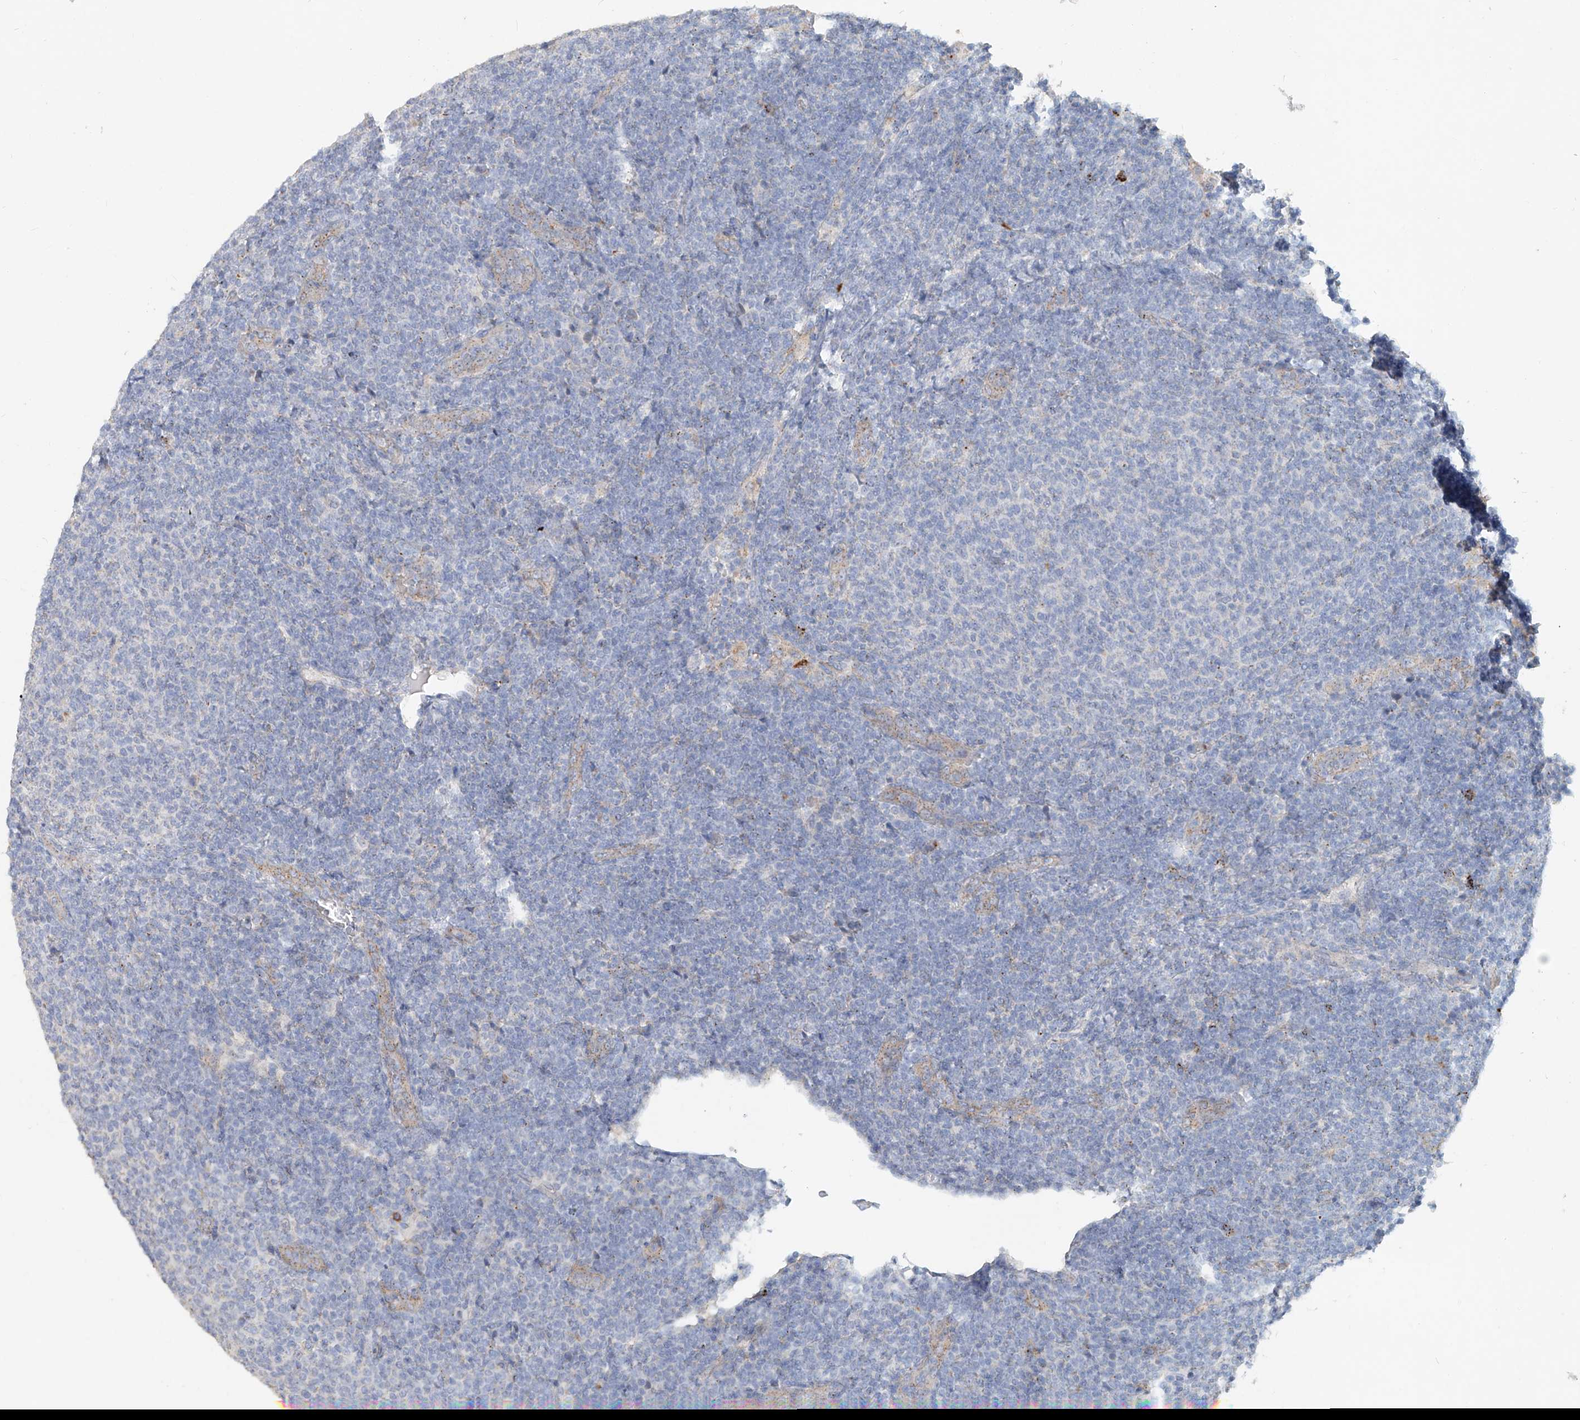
{"staining": {"intensity": "negative", "quantity": "none", "location": "none"}, "tissue": "lymphoma", "cell_type": "Tumor cells", "image_type": "cancer", "snomed": [{"axis": "morphology", "description": "Malignant lymphoma, non-Hodgkin's type, Low grade"}, {"axis": "topography", "description": "Lymph node"}], "caption": "This micrograph is of lymphoma stained with immunohistochemistry to label a protein in brown with the nuclei are counter-stained blue. There is no expression in tumor cells.", "gene": "TRIM47", "patient": {"sex": "male", "age": 66}}